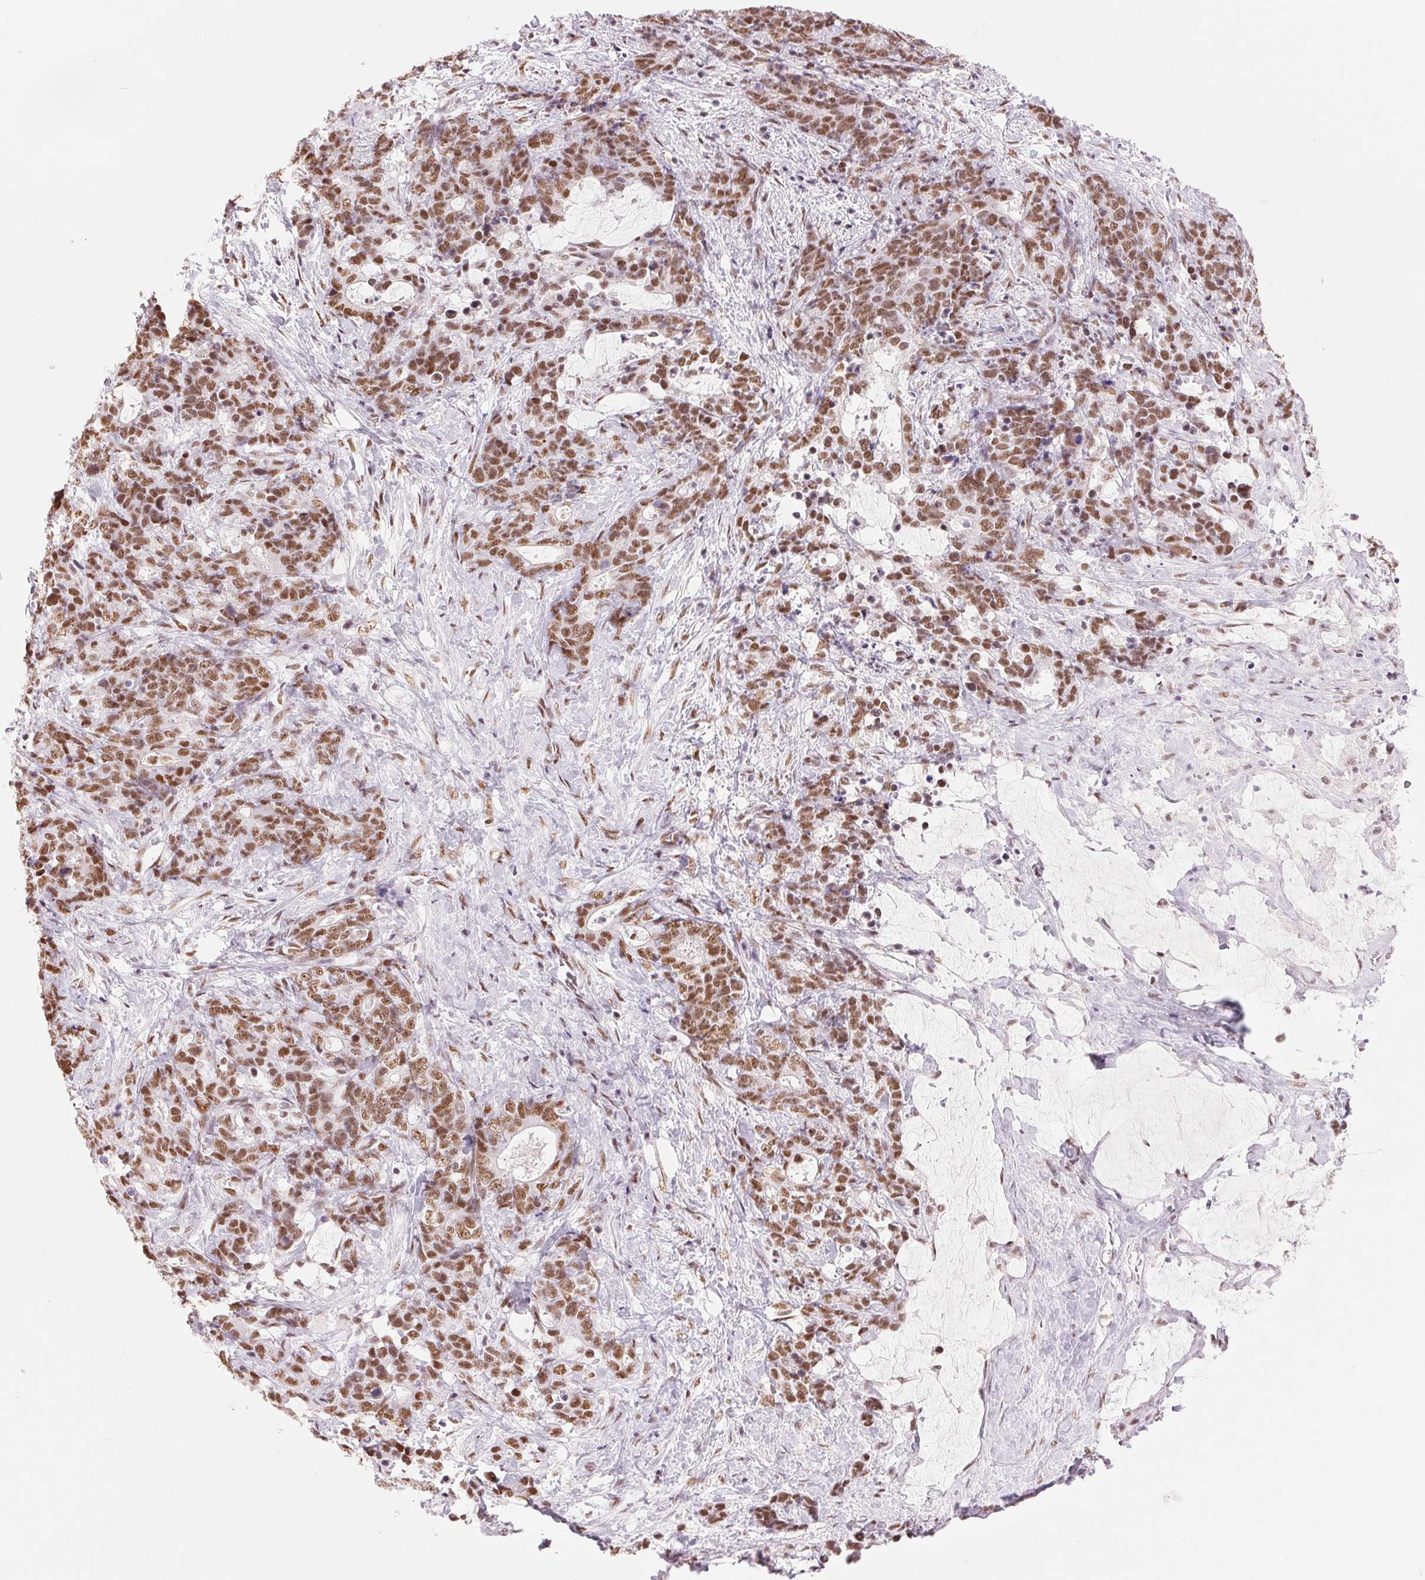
{"staining": {"intensity": "moderate", "quantity": ">75%", "location": "nuclear"}, "tissue": "stomach cancer", "cell_type": "Tumor cells", "image_type": "cancer", "snomed": [{"axis": "morphology", "description": "Normal tissue, NOS"}, {"axis": "morphology", "description": "Adenocarcinoma, NOS"}, {"axis": "topography", "description": "Stomach"}], "caption": "Immunohistochemical staining of stomach cancer (adenocarcinoma) demonstrates medium levels of moderate nuclear protein staining in approximately >75% of tumor cells.", "gene": "ZFR2", "patient": {"sex": "female", "age": 64}}